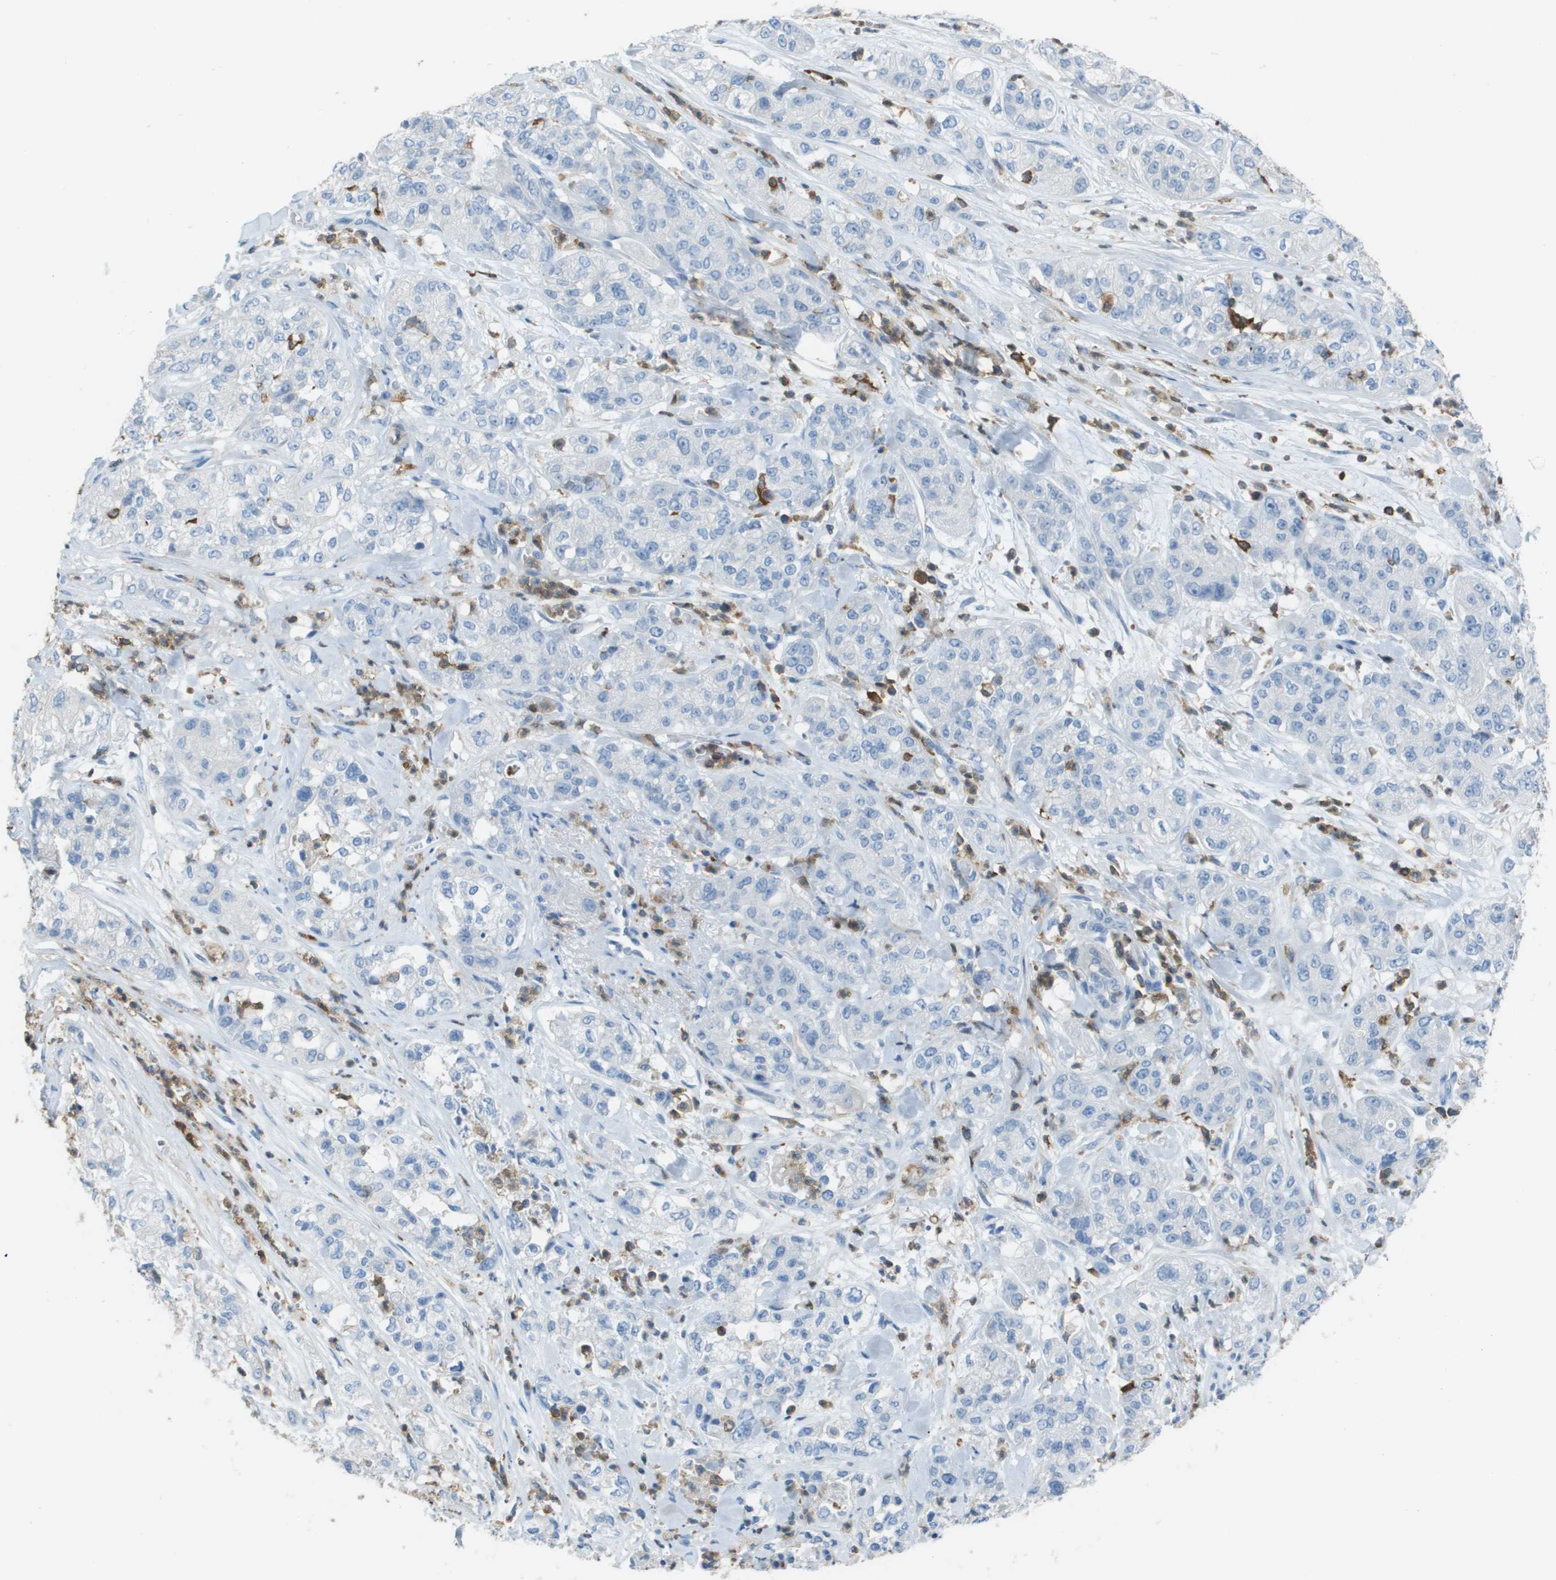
{"staining": {"intensity": "negative", "quantity": "none", "location": "none"}, "tissue": "pancreatic cancer", "cell_type": "Tumor cells", "image_type": "cancer", "snomed": [{"axis": "morphology", "description": "Adenocarcinoma, NOS"}, {"axis": "topography", "description": "Pancreas"}], "caption": "Immunohistochemistry photomicrograph of pancreatic cancer (adenocarcinoma) stained for a protein (brown), which demonstrates no expression in tumor cells.", "gene": "APBB1IP", "patient": {"sex": "female", "age": 78}}